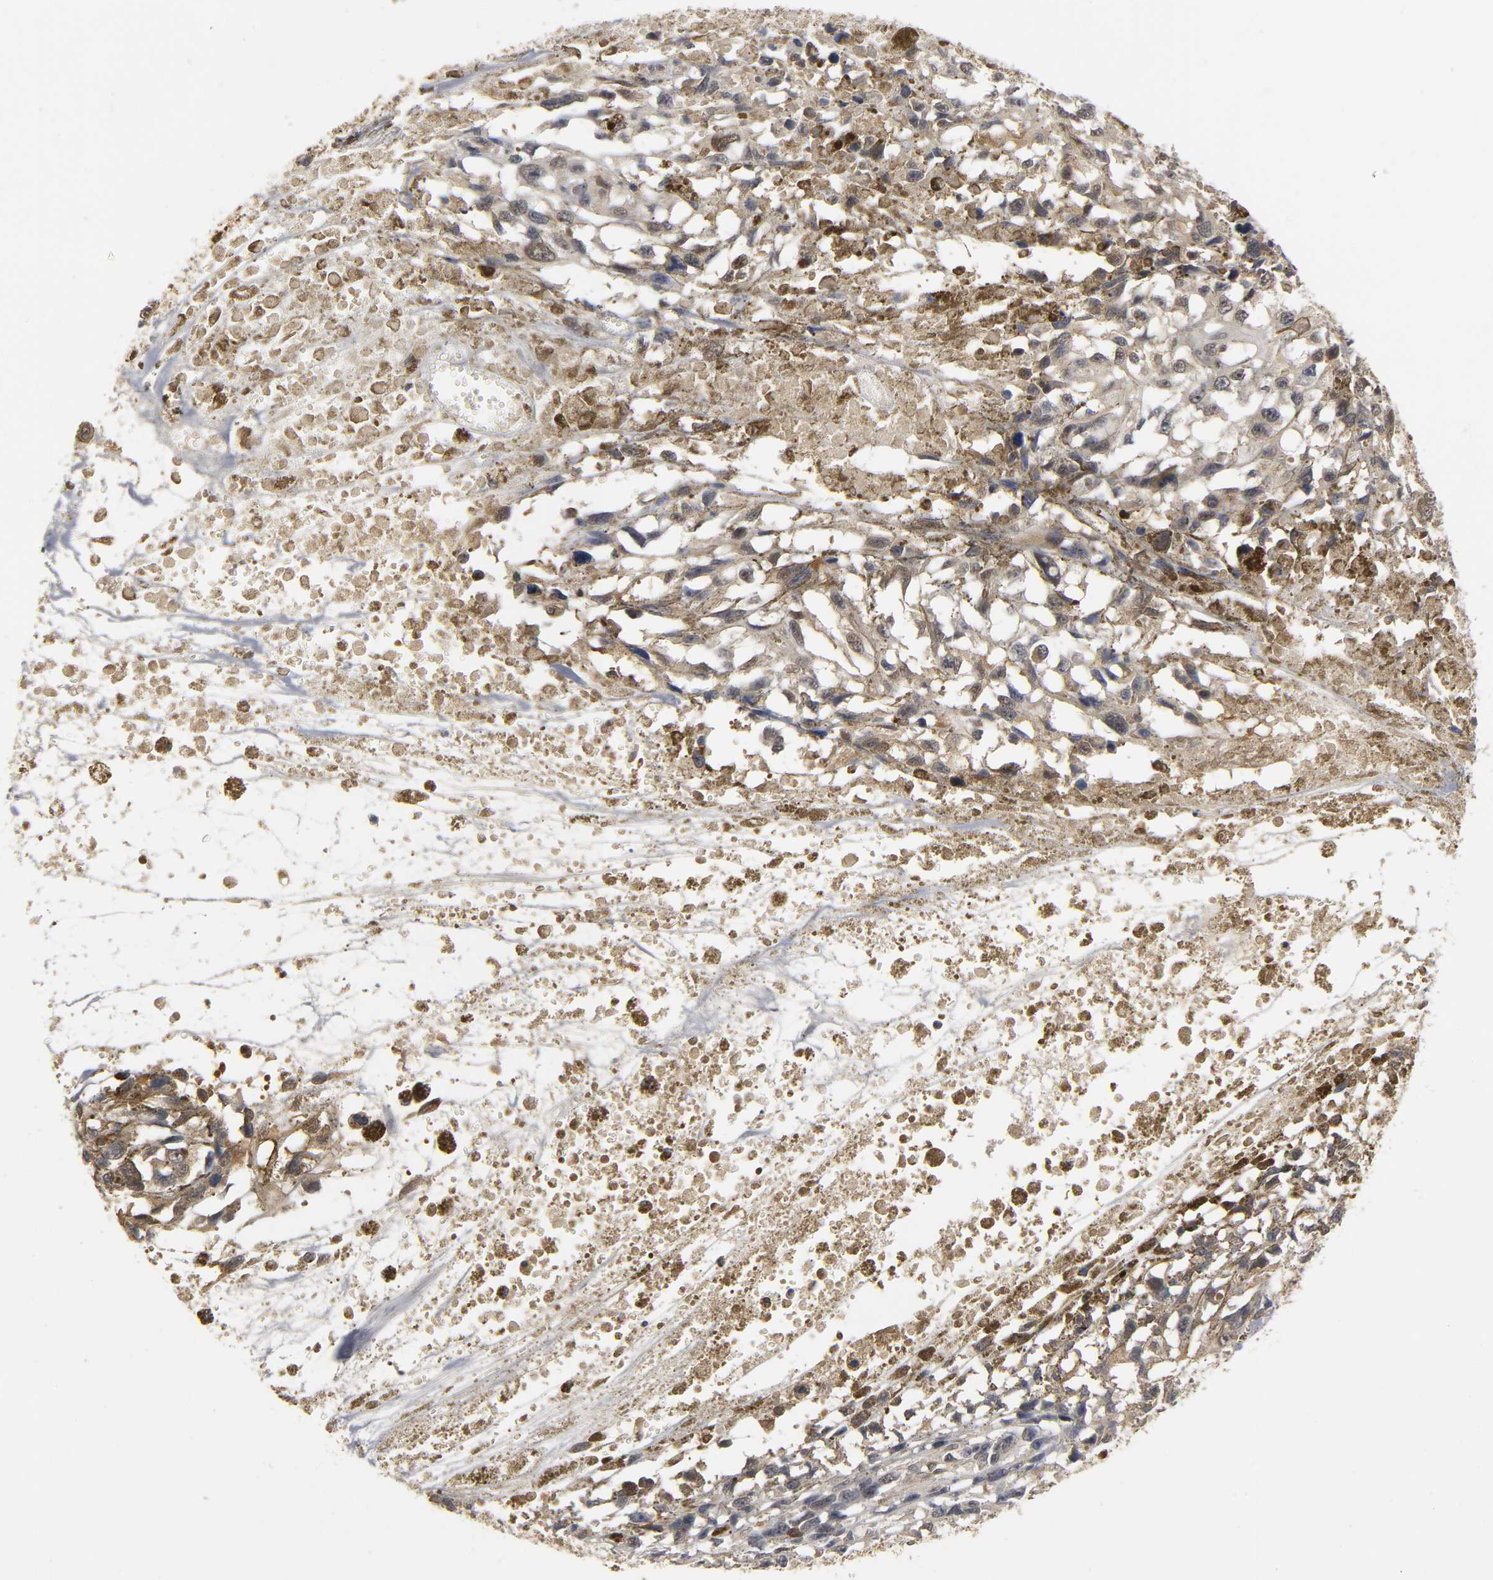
{"staining": {"intensity": "moderate", "quantity": ">75%", "location": "cytoplasmic/membranous"}, "tissue": "melanoma", "cell_type": "Tumor cells", "image_type": "cancer", "snomed": [{"axis": "morphology", "description": "Malignant melanoma, Metastatic site"}, {"axis": "topography", "description": "Lymph node"}], "caption": "Human melanoma stained with a protein marker shows moderate staining in tumor cells.", "gene": "PARK7", "patient": {"sex": "male", "age": 59}}